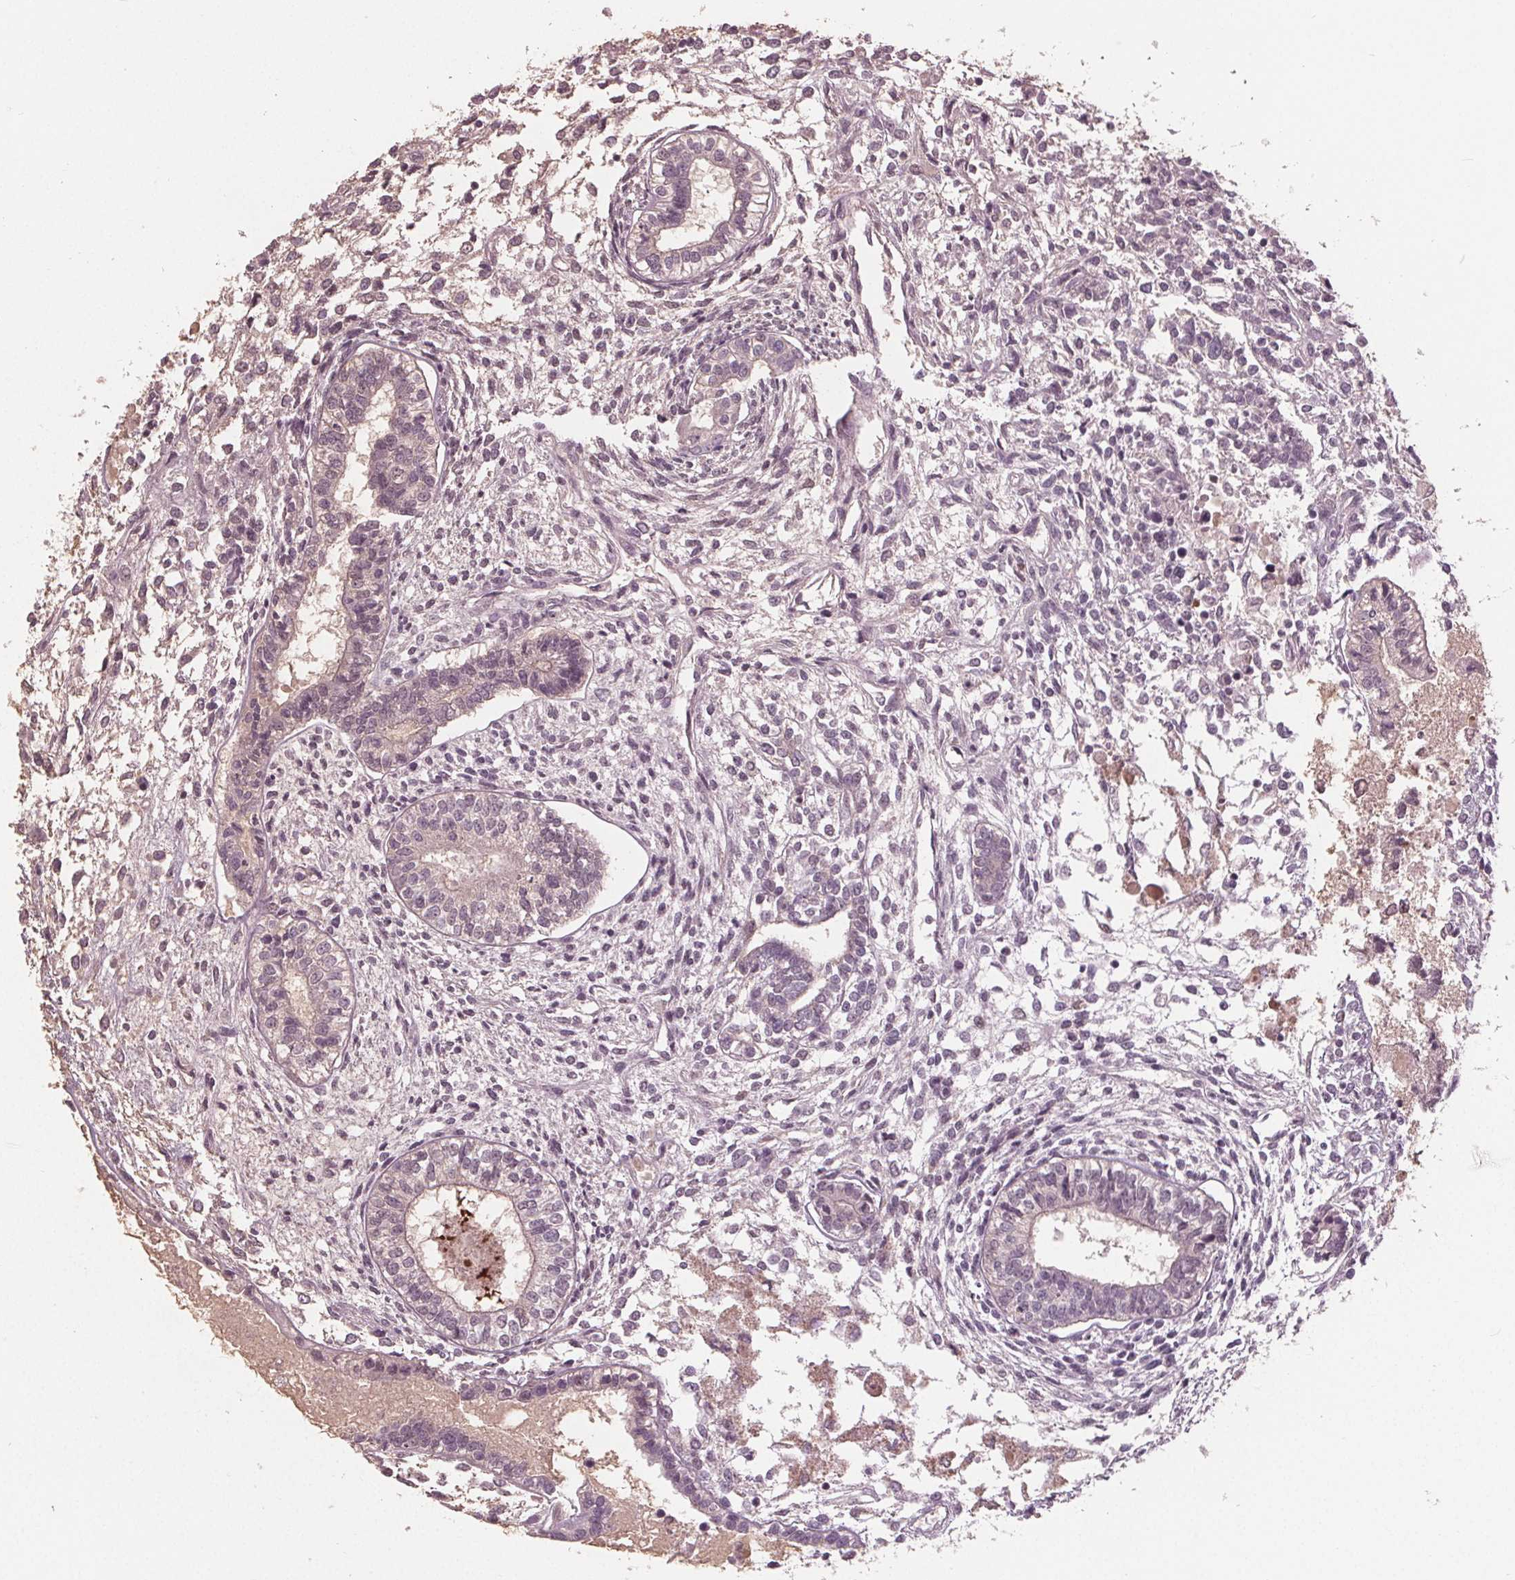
{"staining": {"intensity": "negative", "quantity": "none", "location": "none"}, "tissue": "testis cancer", "cell_type": "Tumor cells", "image_type": "cancer", "snomed": [{"axis": "morphology", "description": "Carcinoma, Embryonal, NOS"}, {"axis": "topography", "description": "Testis"}], "caption": "Protein analysis of testis cancer (embryonal carcinoma) demonstrates no significant positivity in tumor cells. (DAB IHC, high magnification).", "gene": "CXCL16", "patient": {"sex": "male", "age": 37}}